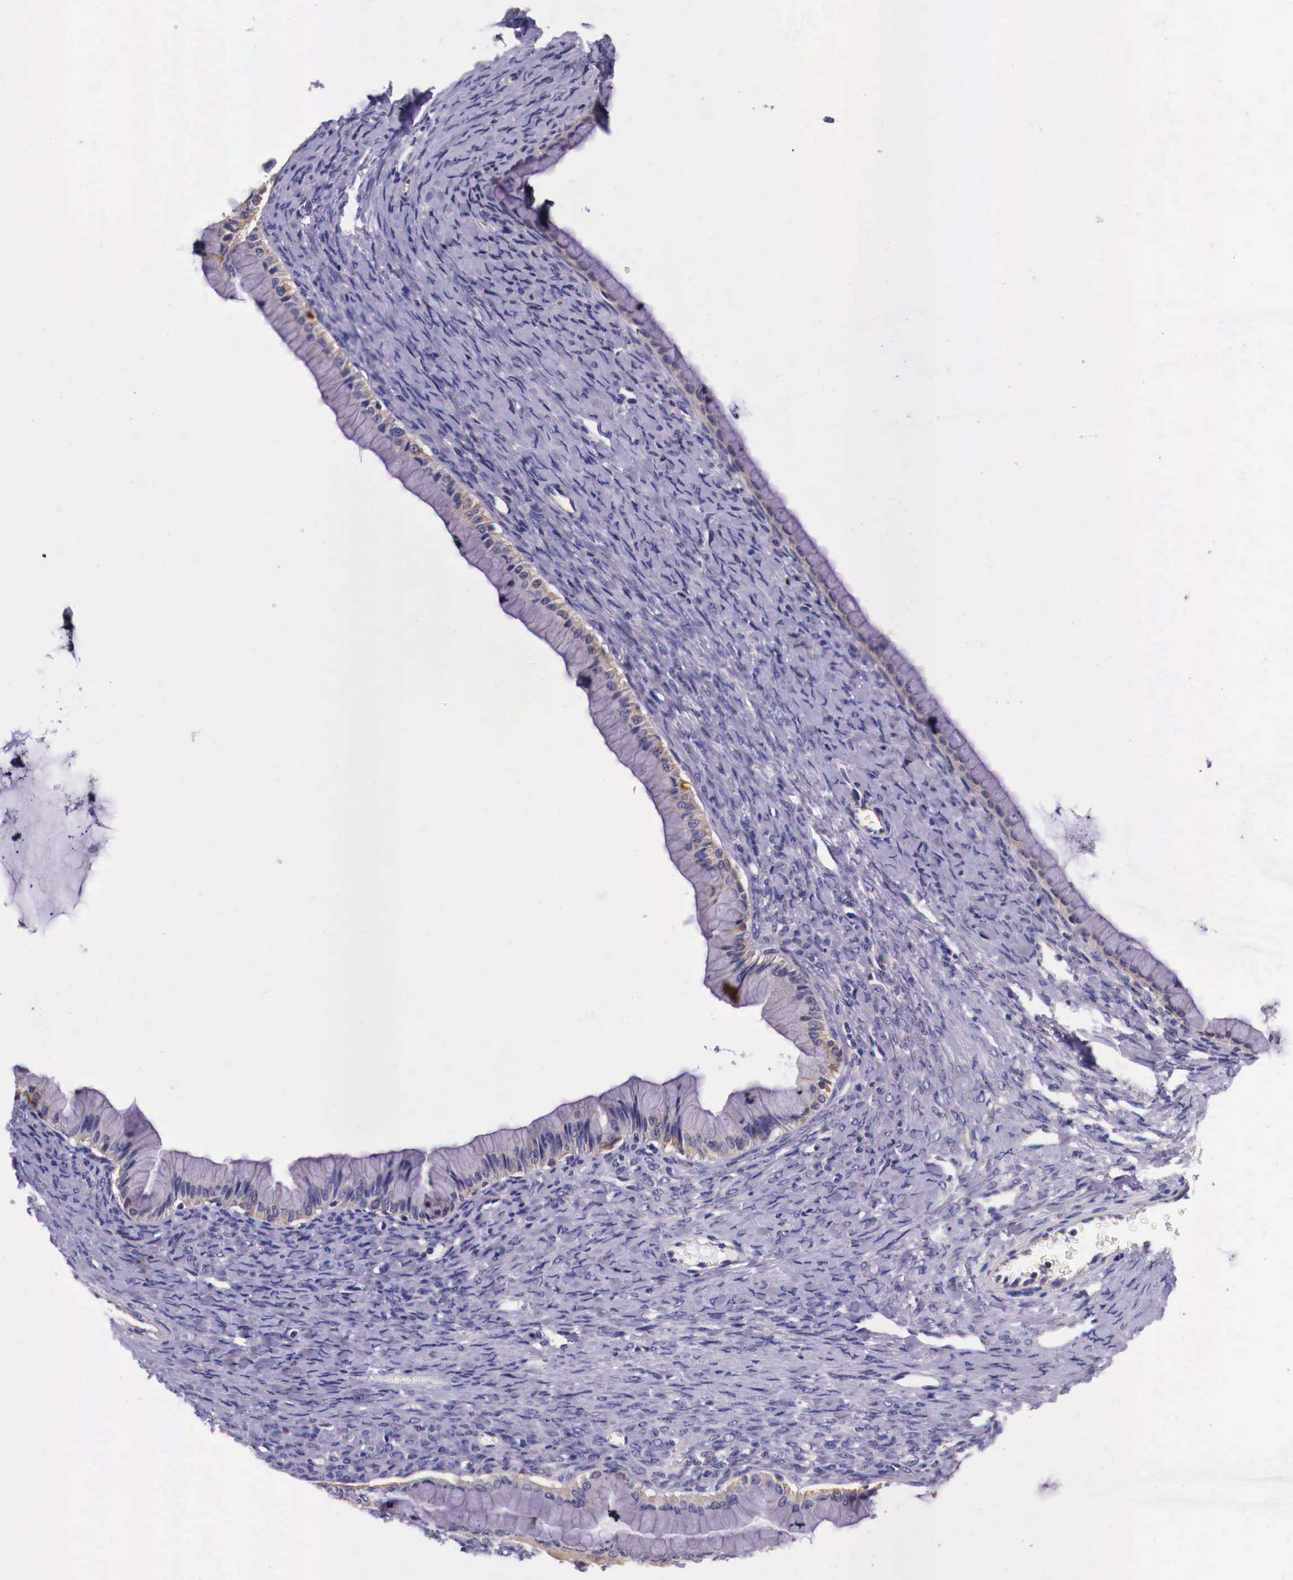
{"staining": {"intensity": "weak", "quantity": "<25%", "location": "cytoplasmic/membranous"}, "tissue": "ovarian cancer", "cell_type": "Tumor cells", "image_type": "cancer", "snomed": [{"axis": "morphology", "description": "Cystadenocarcinoma, mucinous, NOS"}, {"axis": "topography", "description": "Ovary"}], "caption": "DAB immunohistochemical staining of human ovarian mucinous cystadenocarcinoma demonstrates no significant staining in tumor cells.", "gene": "GRIPAP1", "patient": {"sex": "female", "age": 25}}